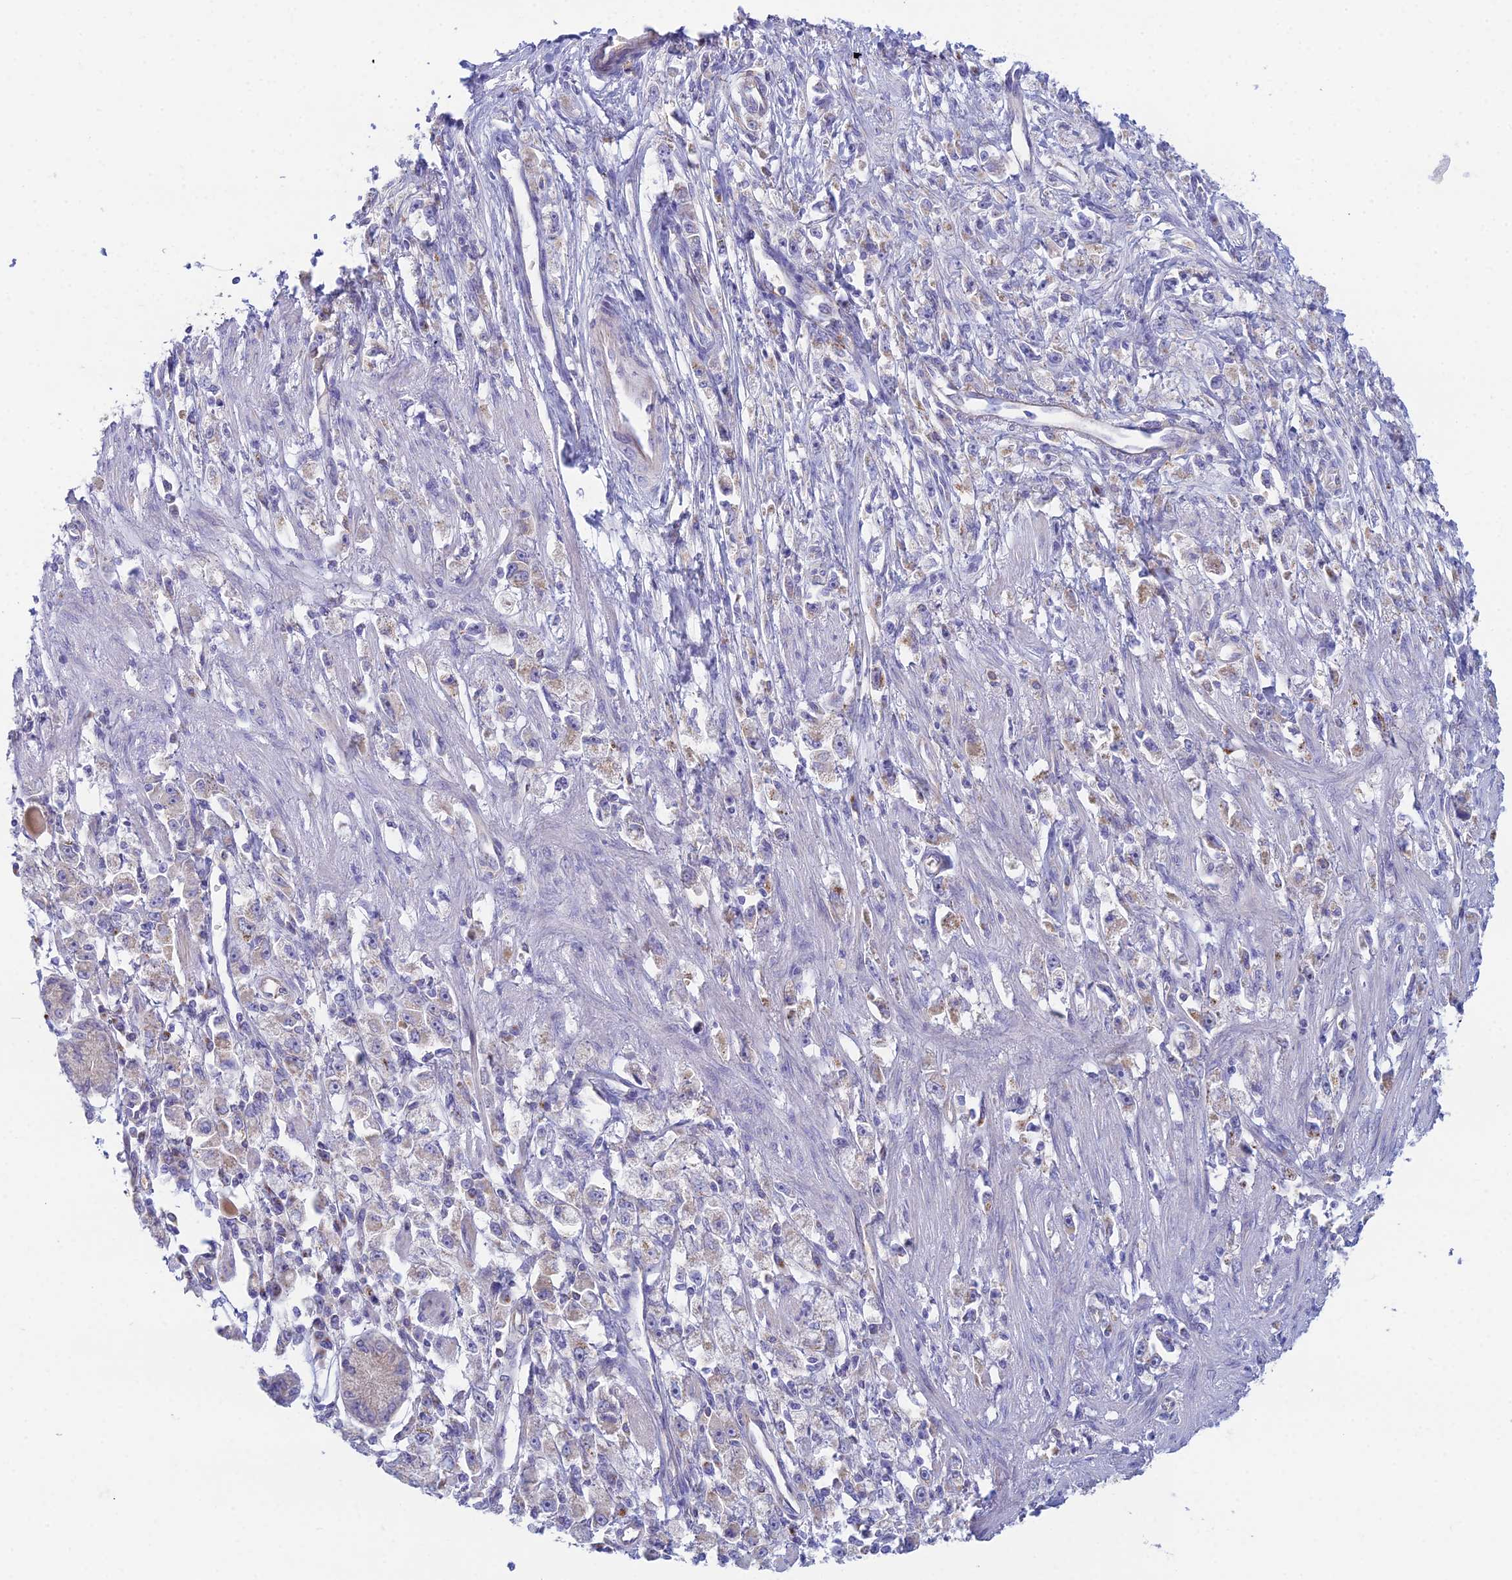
{"staining": {"intensity": "weak", "quantity": "25%-75%", "location": "cytoplasmic/membranous"}, "tissue": "stomach cancer", "cell_type": "Tumor cells", "image_type": "cancer", "snomed": [{"axis": "morphology", "description": "Adenocarcinoma, NOS"}, {"axis": "topography", "description": "Stomach"}], "caption": "Approximately 25%-75% of tumor cells in stomach adenocarcinoma reveal weak cytoplasmic/membranous protein expression as visualized by brown immunohistochemical staining.", "gene": "ZNF564", "patient": {"sex": "female", "age": 59}}